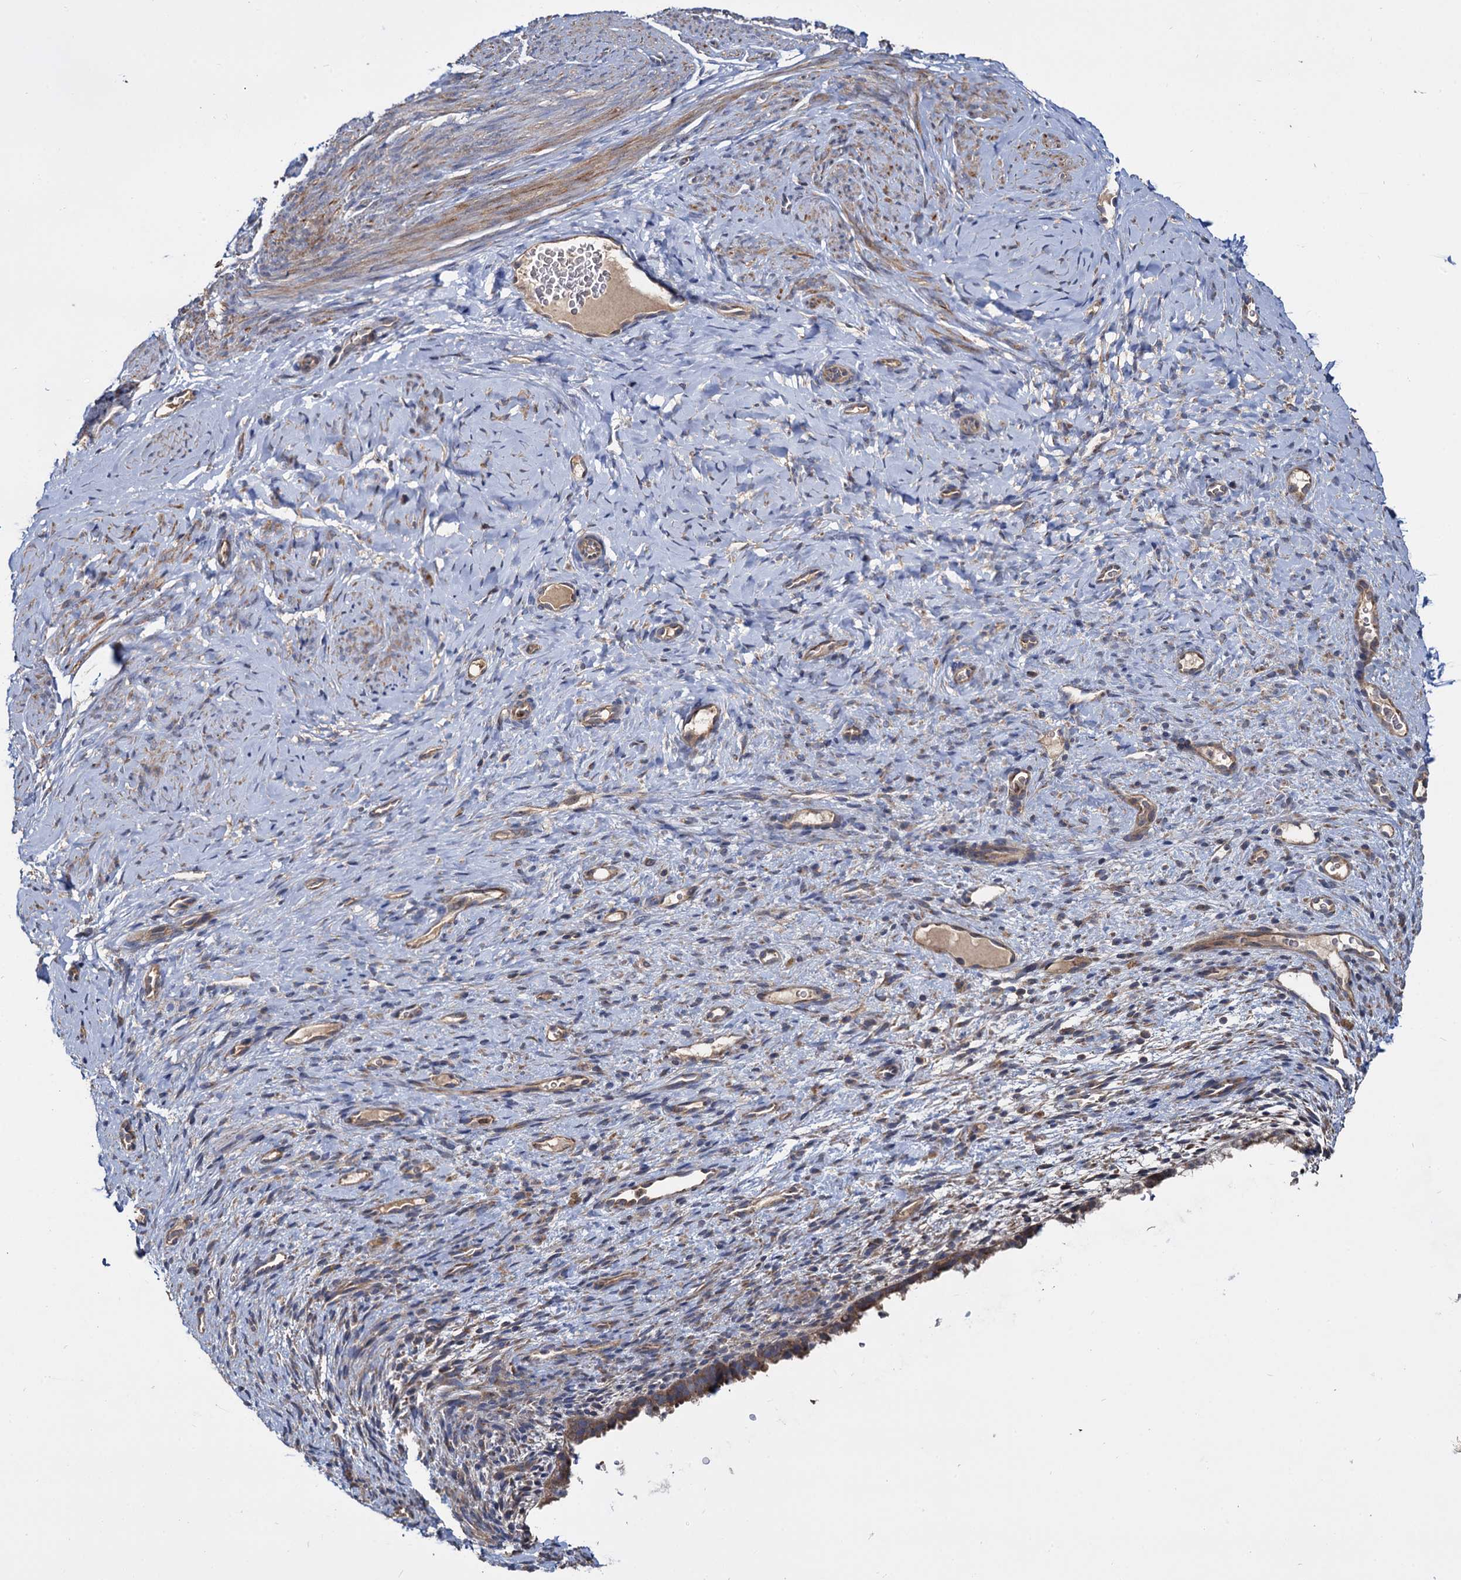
{"staining": {"intensity": "negative", "quantity": "none", "location": "none"}, "tissue": "endometrium", "cell_type": "Cells in endometrial stroma", "image_type": "normal", "snomed": [{"axis": "morphology", "description": "Normal tissue, NOS"}, {"axis": "topography", "description": "Endometrium"}], "caption": "IHC image of normal endometrium: human endometrium stained with DAB (3,3'-diaminobenzidine) displays no significant protein expression in cells in endometrial stroma.", "gene": "CEP192", "patient": {"sex": "female", "age": 65}}